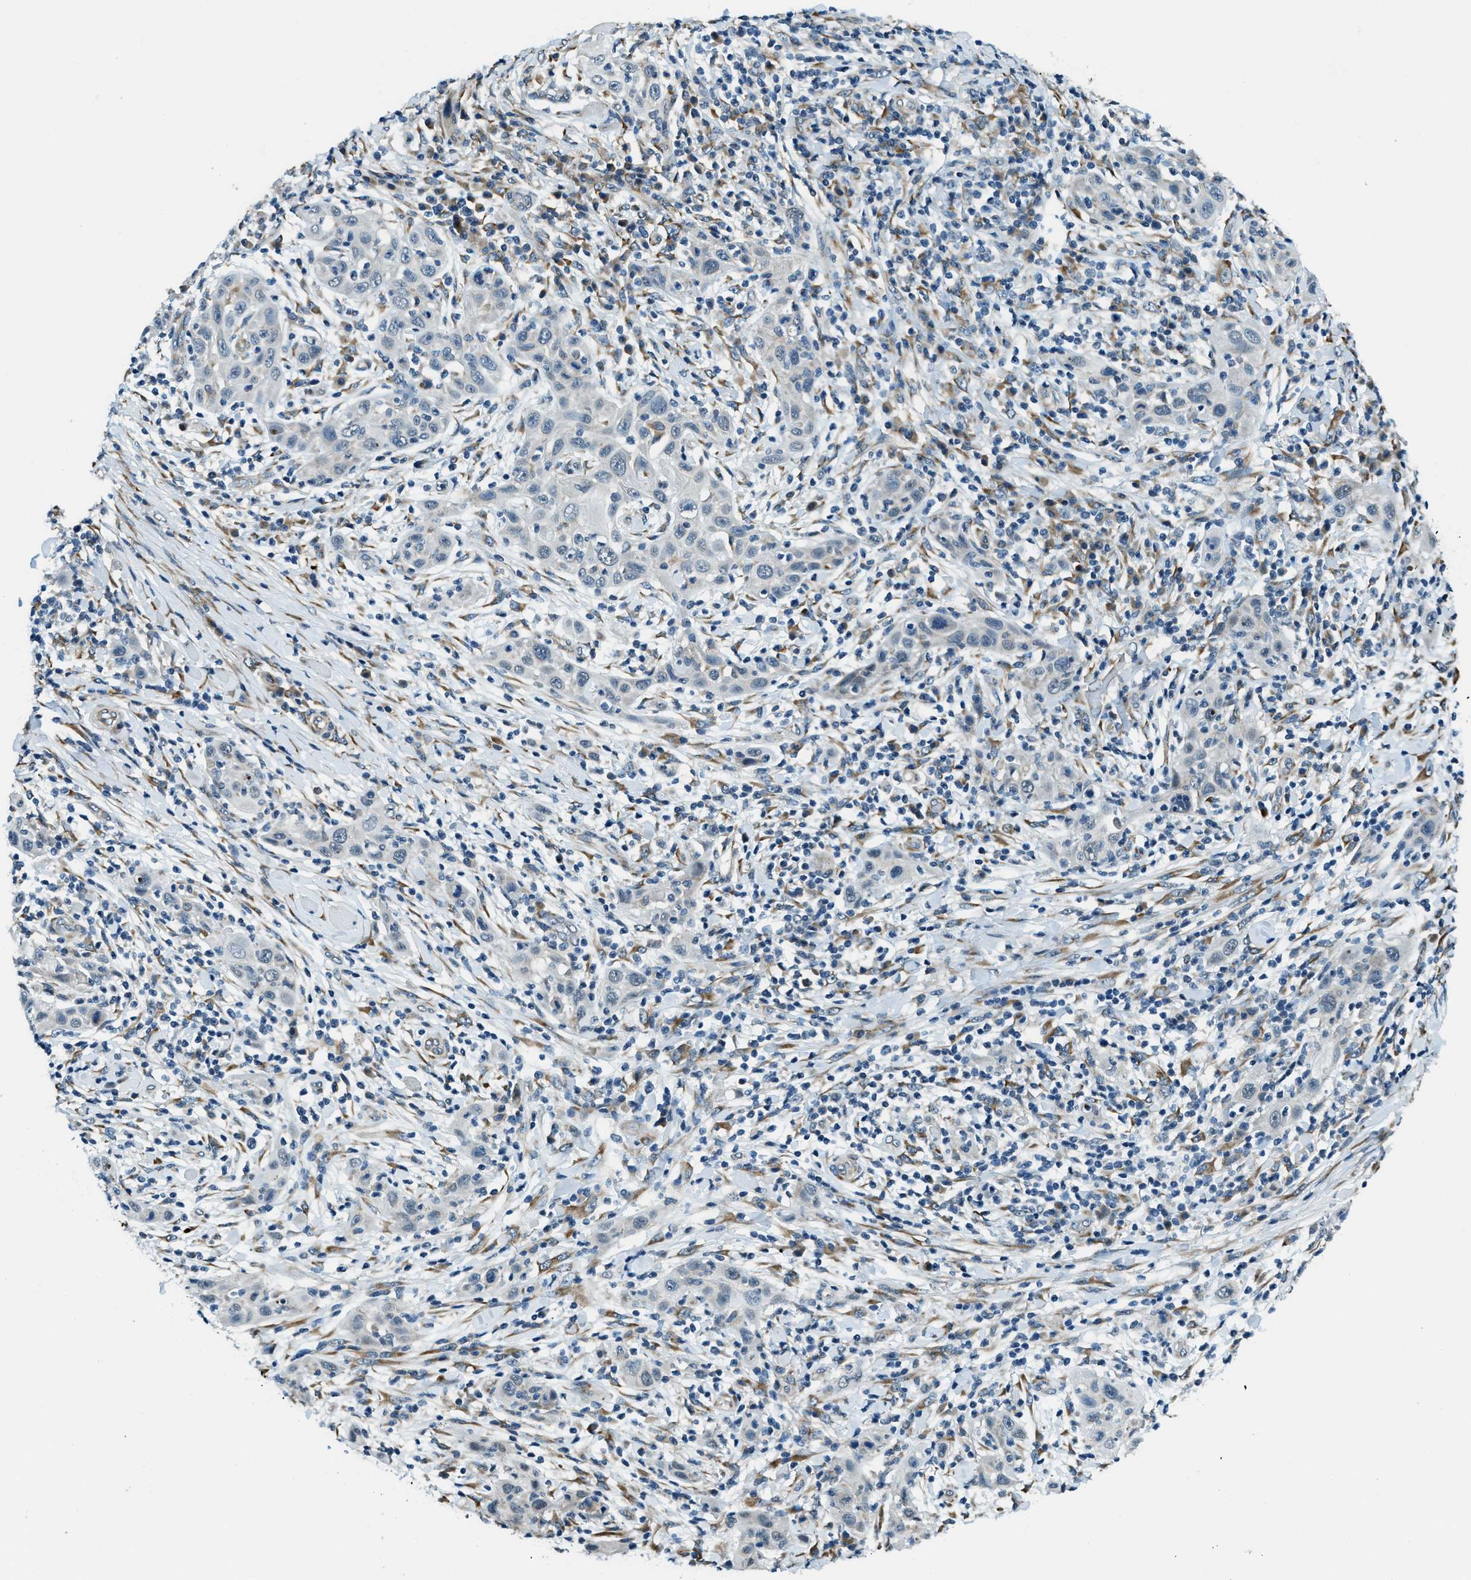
{"staining": {"intensity": "negative", "quantity": "none", "location": "none"}, "tissue": "skin cancer", "cell_type": "Tumor cells", "image_type": "cancer", "snomed": [{"axis": "morphology", "description": "Squamous cell carcinoma, NOS"}, {"axis": "topography", "description": "Skin"}], "caption": "This is an IHC micrograph of skin cancer. There is no positivity in tumor cells.", "gene": "GINM1", "patient": {"sex": "female", "age": 88}}